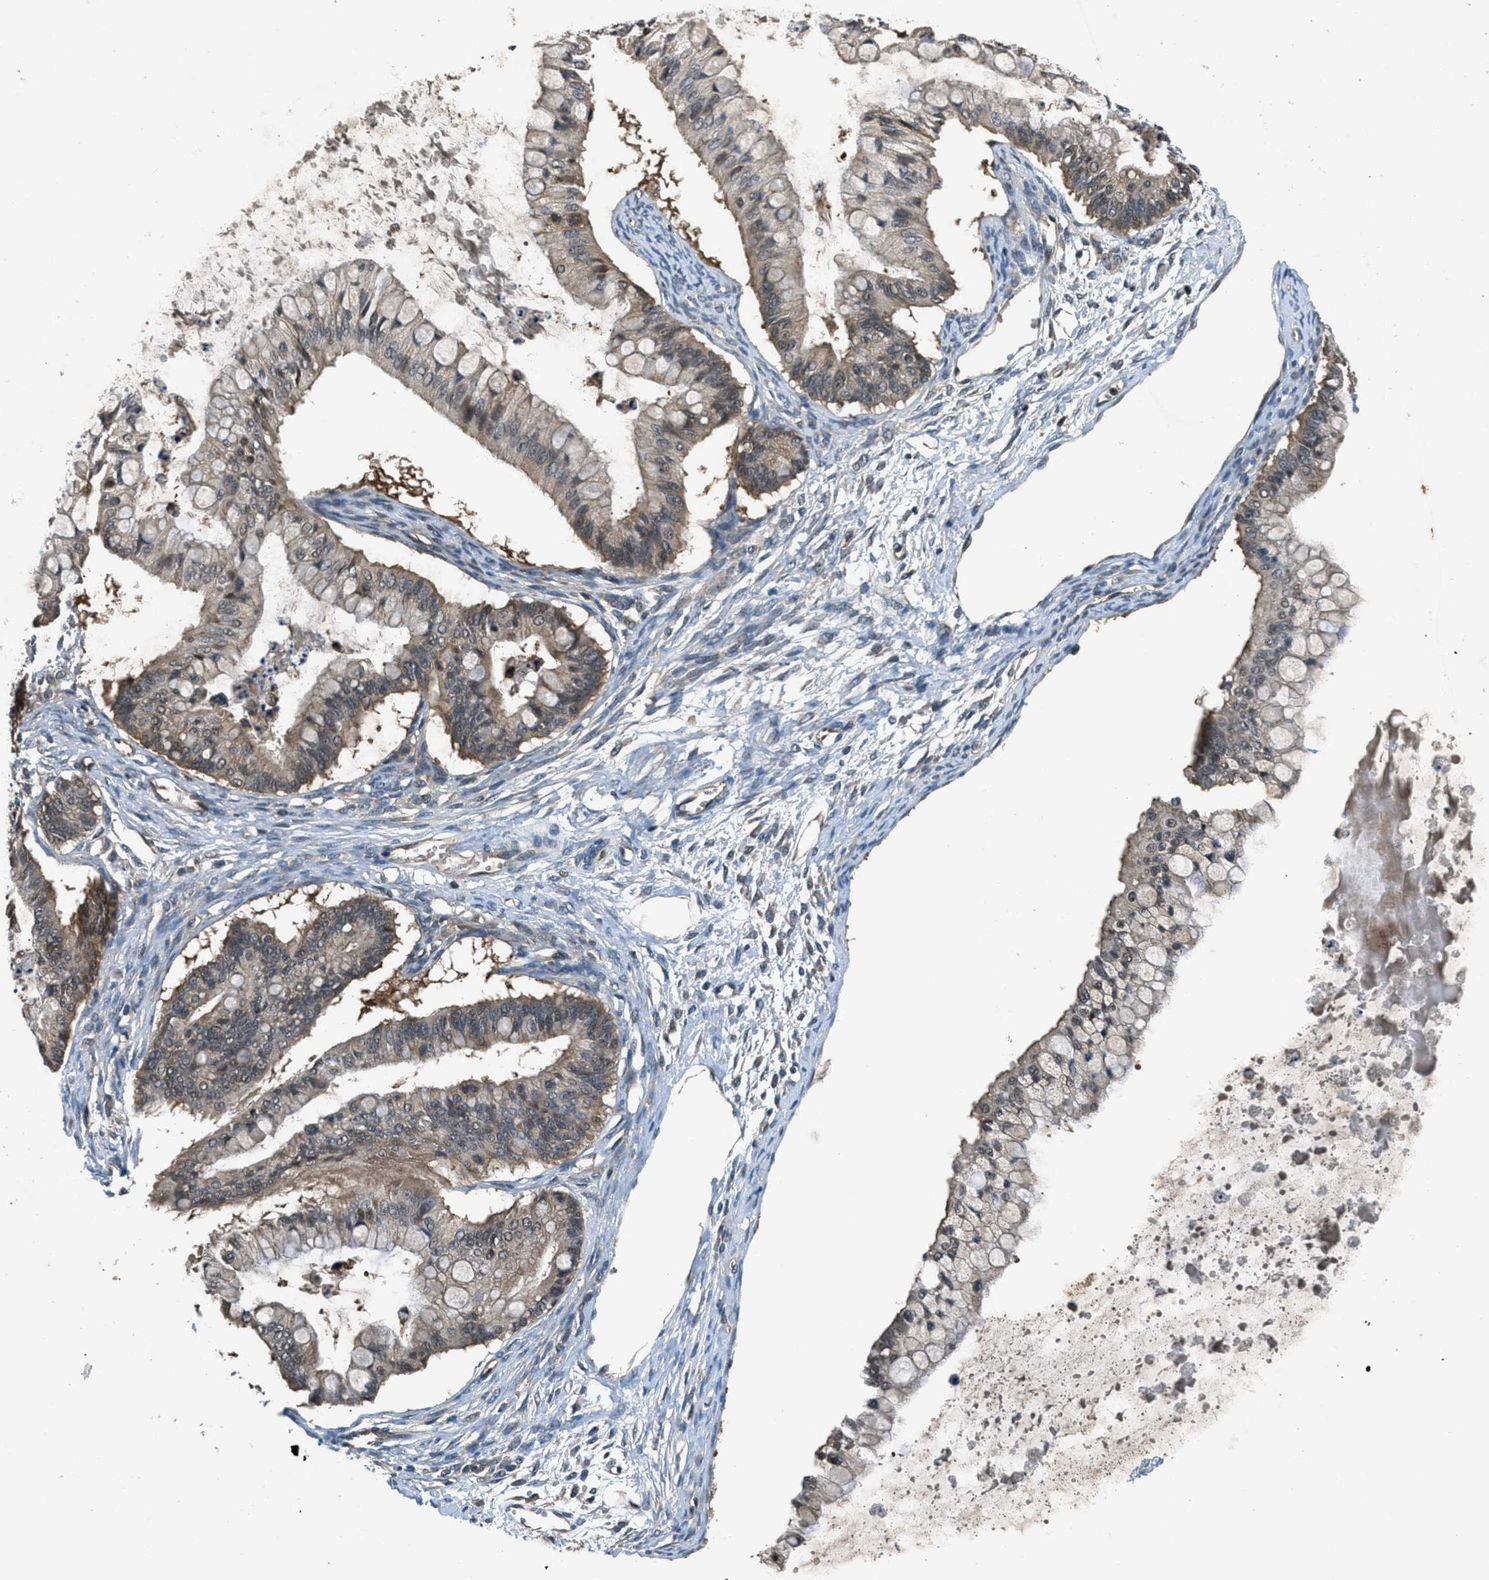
{"staining": {"intensity": "weak", "quantity": ">75%", "location": "cytoplasmic/membranous"}, "tissue": "ovarian cancer", "cell_type": "Tumor cells", "image_type": "cancer", "snomed": [{"axis": "morphology", "description": "Cystadenocarcinoma, mucinous, NOS"}, {"axis": "topography", "description": "Ovary"}], "caption": "Protein expression analysis of ovarian cancer exhibits weak cytoplasmic/membranous expression in approximately >75% of tumor cells.", "gene": "DUSP6", "patient": {"sex": "female", "age": 57}}